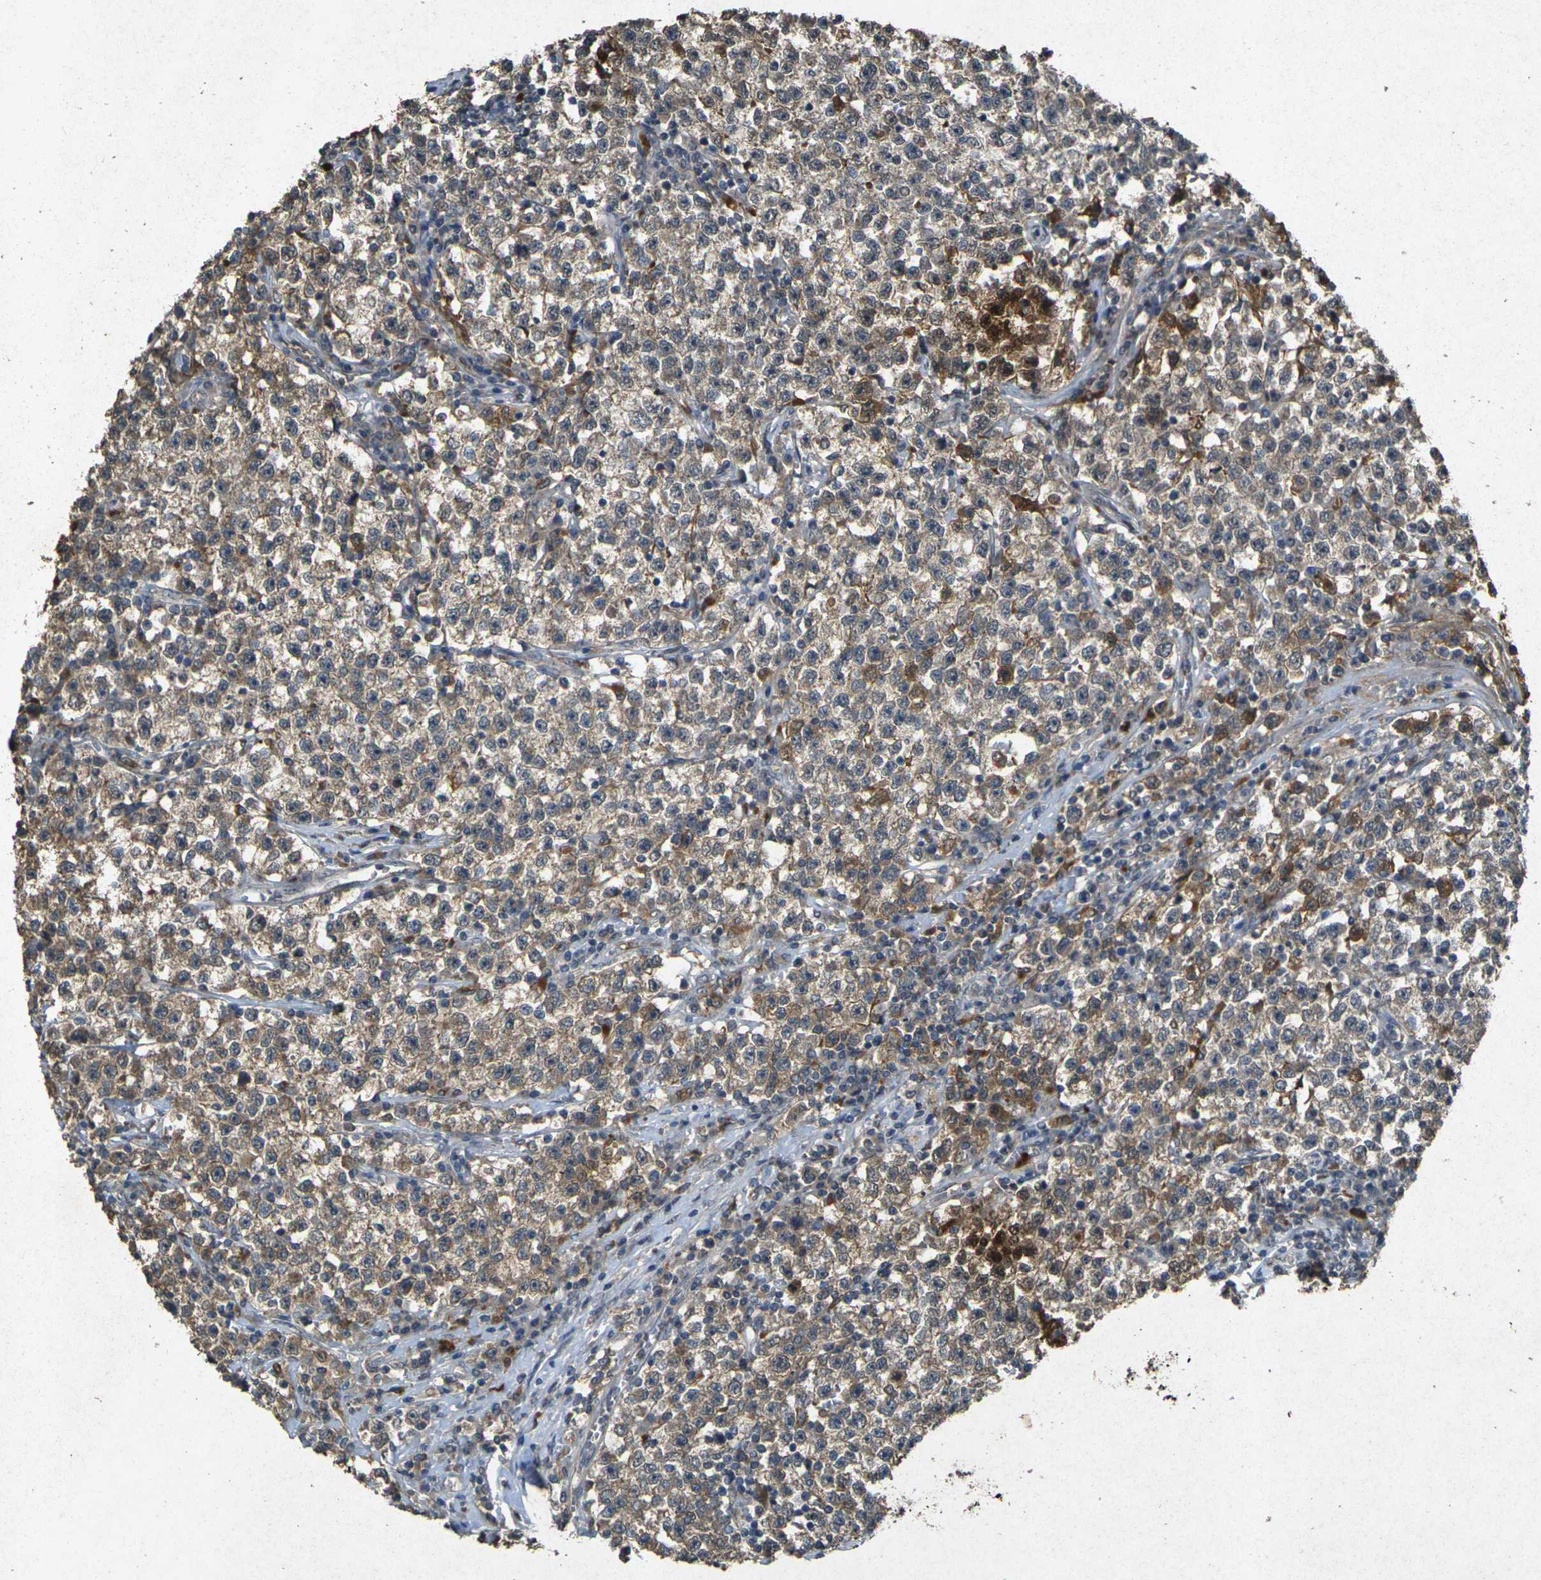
{"staining": {"intensity": "moderate", "quantity": ">75%", "location": "cytoplasmic/membranous"}, "tissue": "testis cancer", "cell_type": "Tumor cells", "image_type": "cancer", "snomed": [{"axis": "morphology", "description": "Seminoma, NOS"}, {"axis": "topography", "description": "Testis"}], "caption": "High-power microscopy captured an IHC histopathology image of testis seminoma, revealing moderate cytoplasmic/membranous expression in approximately >75% of tumor cells.", "gene": "RGMA", "patient": {"sex": "male", "age": 22}}